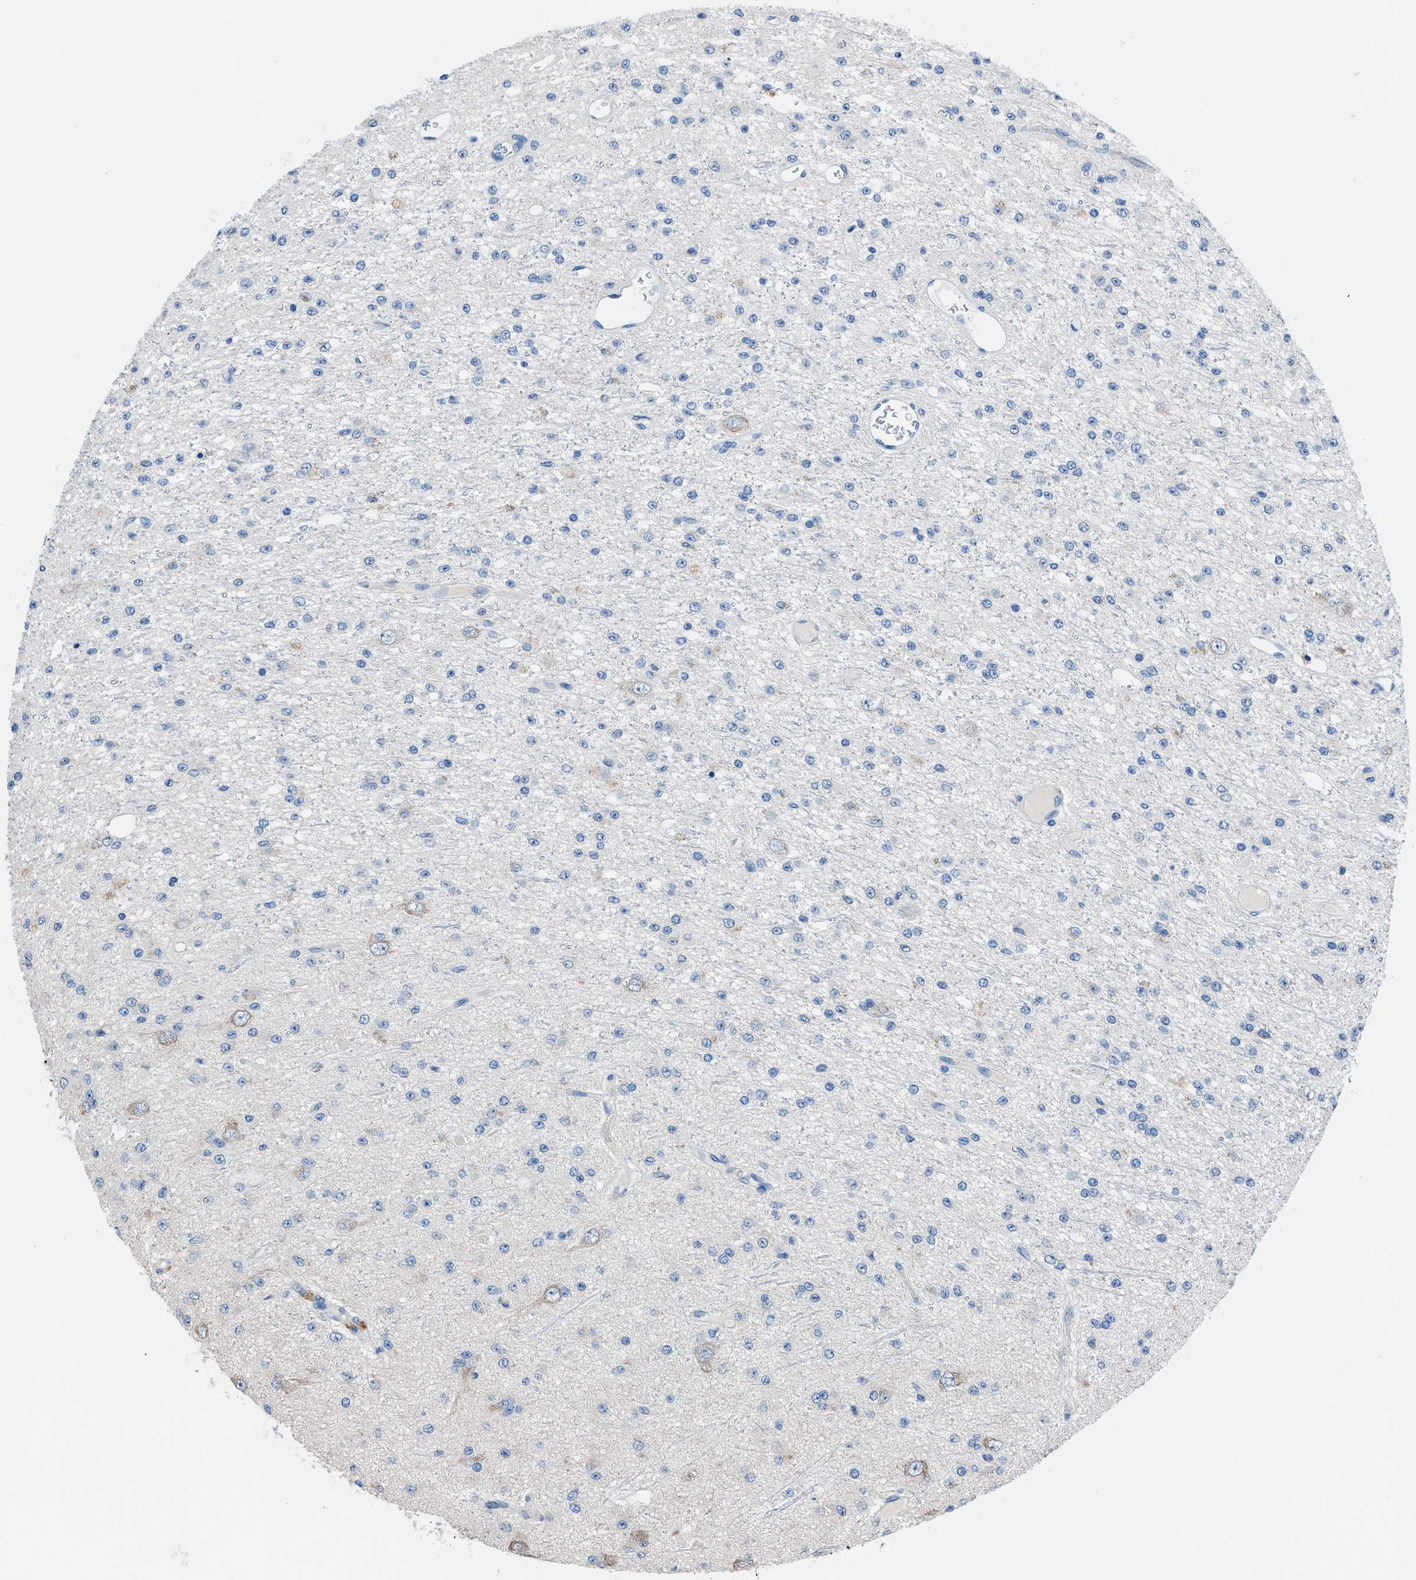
{"staining": {"intensity": "negative", "quantity": "none", "location": "none"}, "tissue": "glioma", "cell_type": "Tumor cells", "image_type": "cancer", "snomed": [{"axis": "morphology", "description": "Glioma, malignant, Low grade"}, {"axis": "topography", "description": "Brain"}], "caption": "The micrograph demonstrates no significant expression in tumor cells of malignant low-grade glioma.", "gene": "ITPR1", "patient": {"sex": "male", "age": 38}}